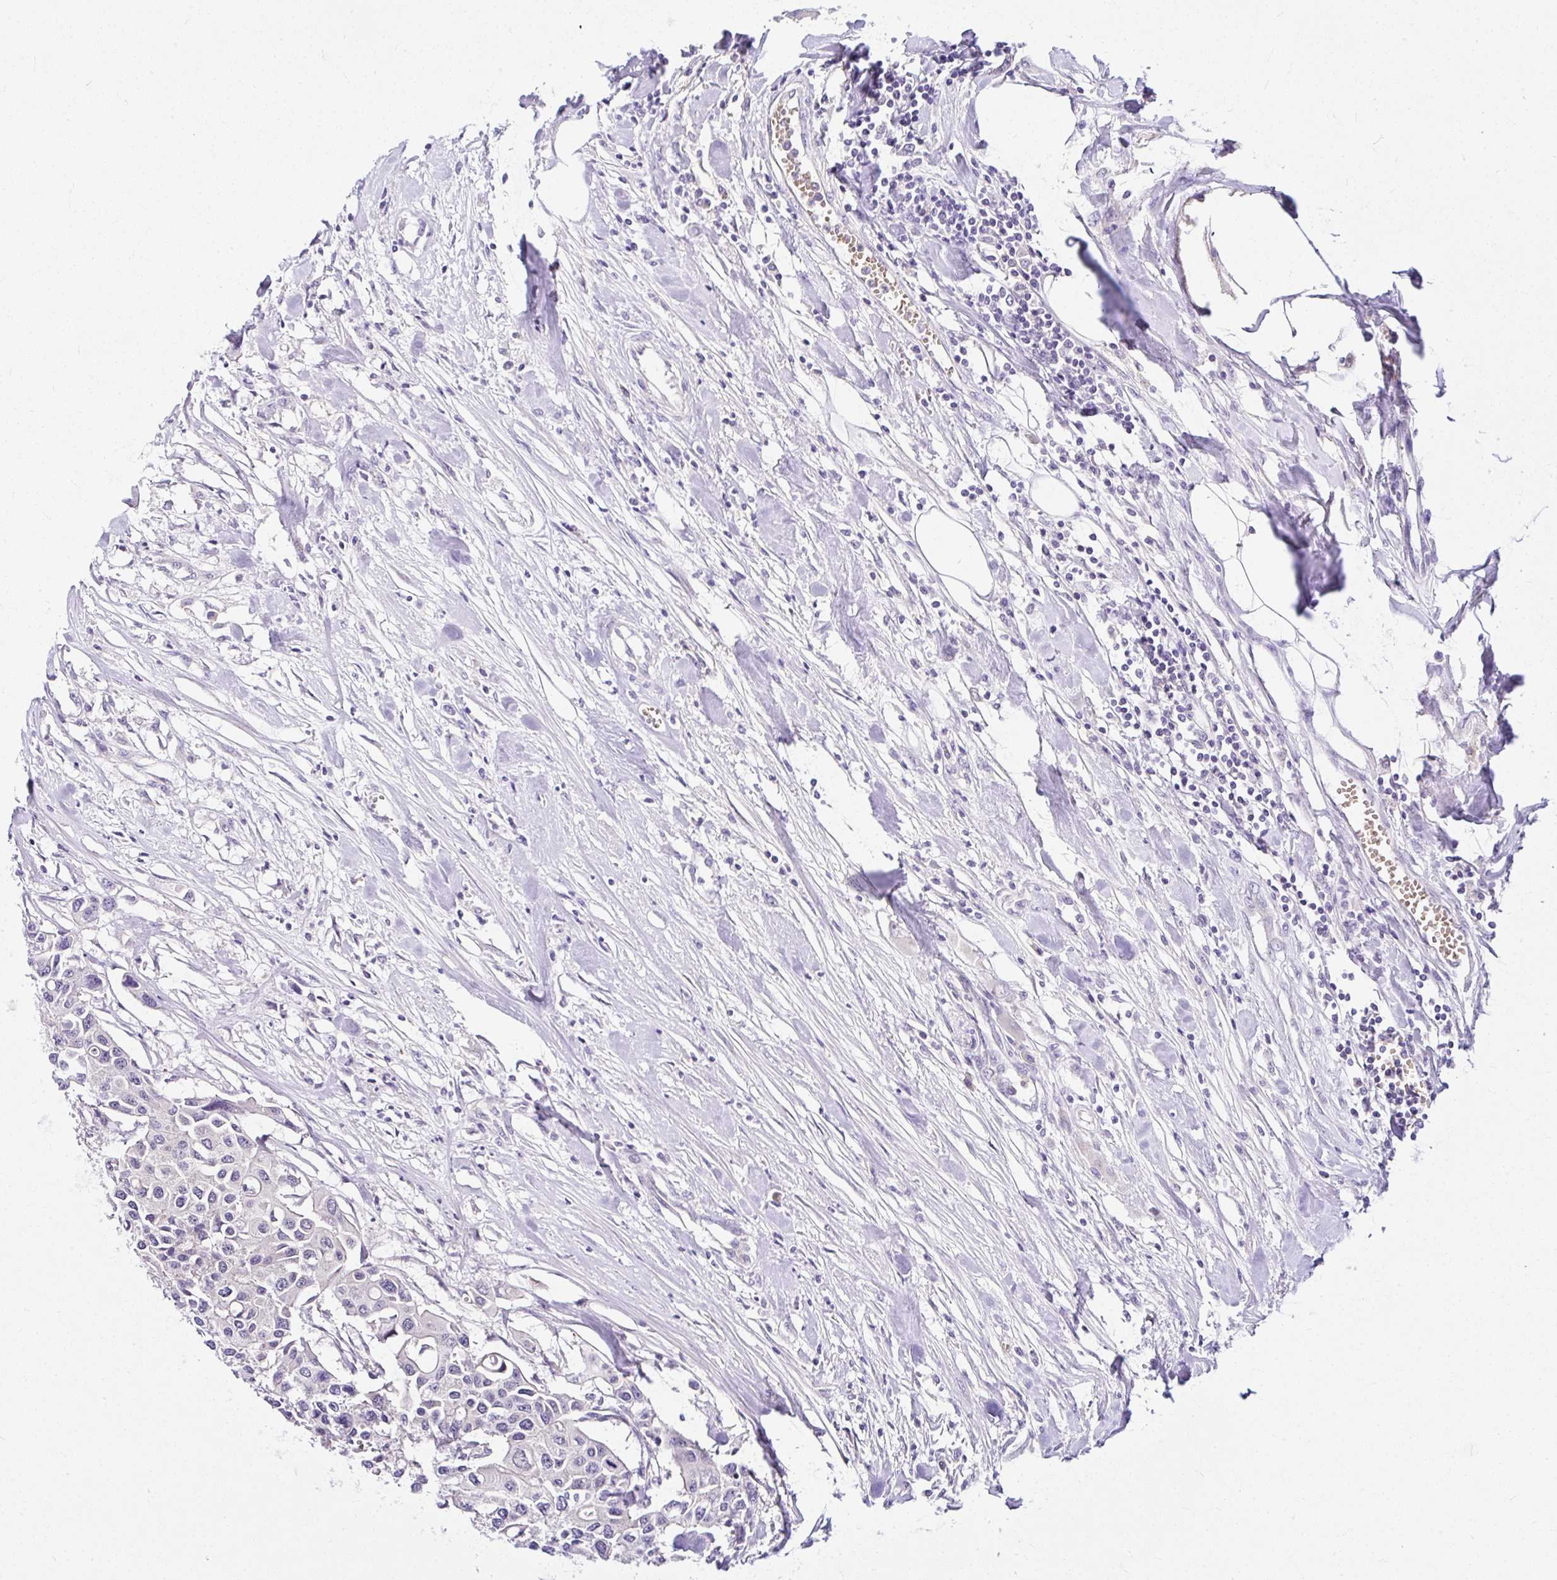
{"staining": {"intensity": "negative", "quantity": "none", "location": "none"}, "tissue": "colorectal cancer", "cell_type": "Tumor cells", "image_type": "cancer", "snomed": [{"axis": "morphology", "description": "Adenocarcinoma, NOS"}, {"axis": "topography", "description": "Colon"}], "caption": "Tumor cells show no significant staining in colorectal cancer.", "gene": "DEPDC5", "patient": {"sex": "male", "age": 77}}